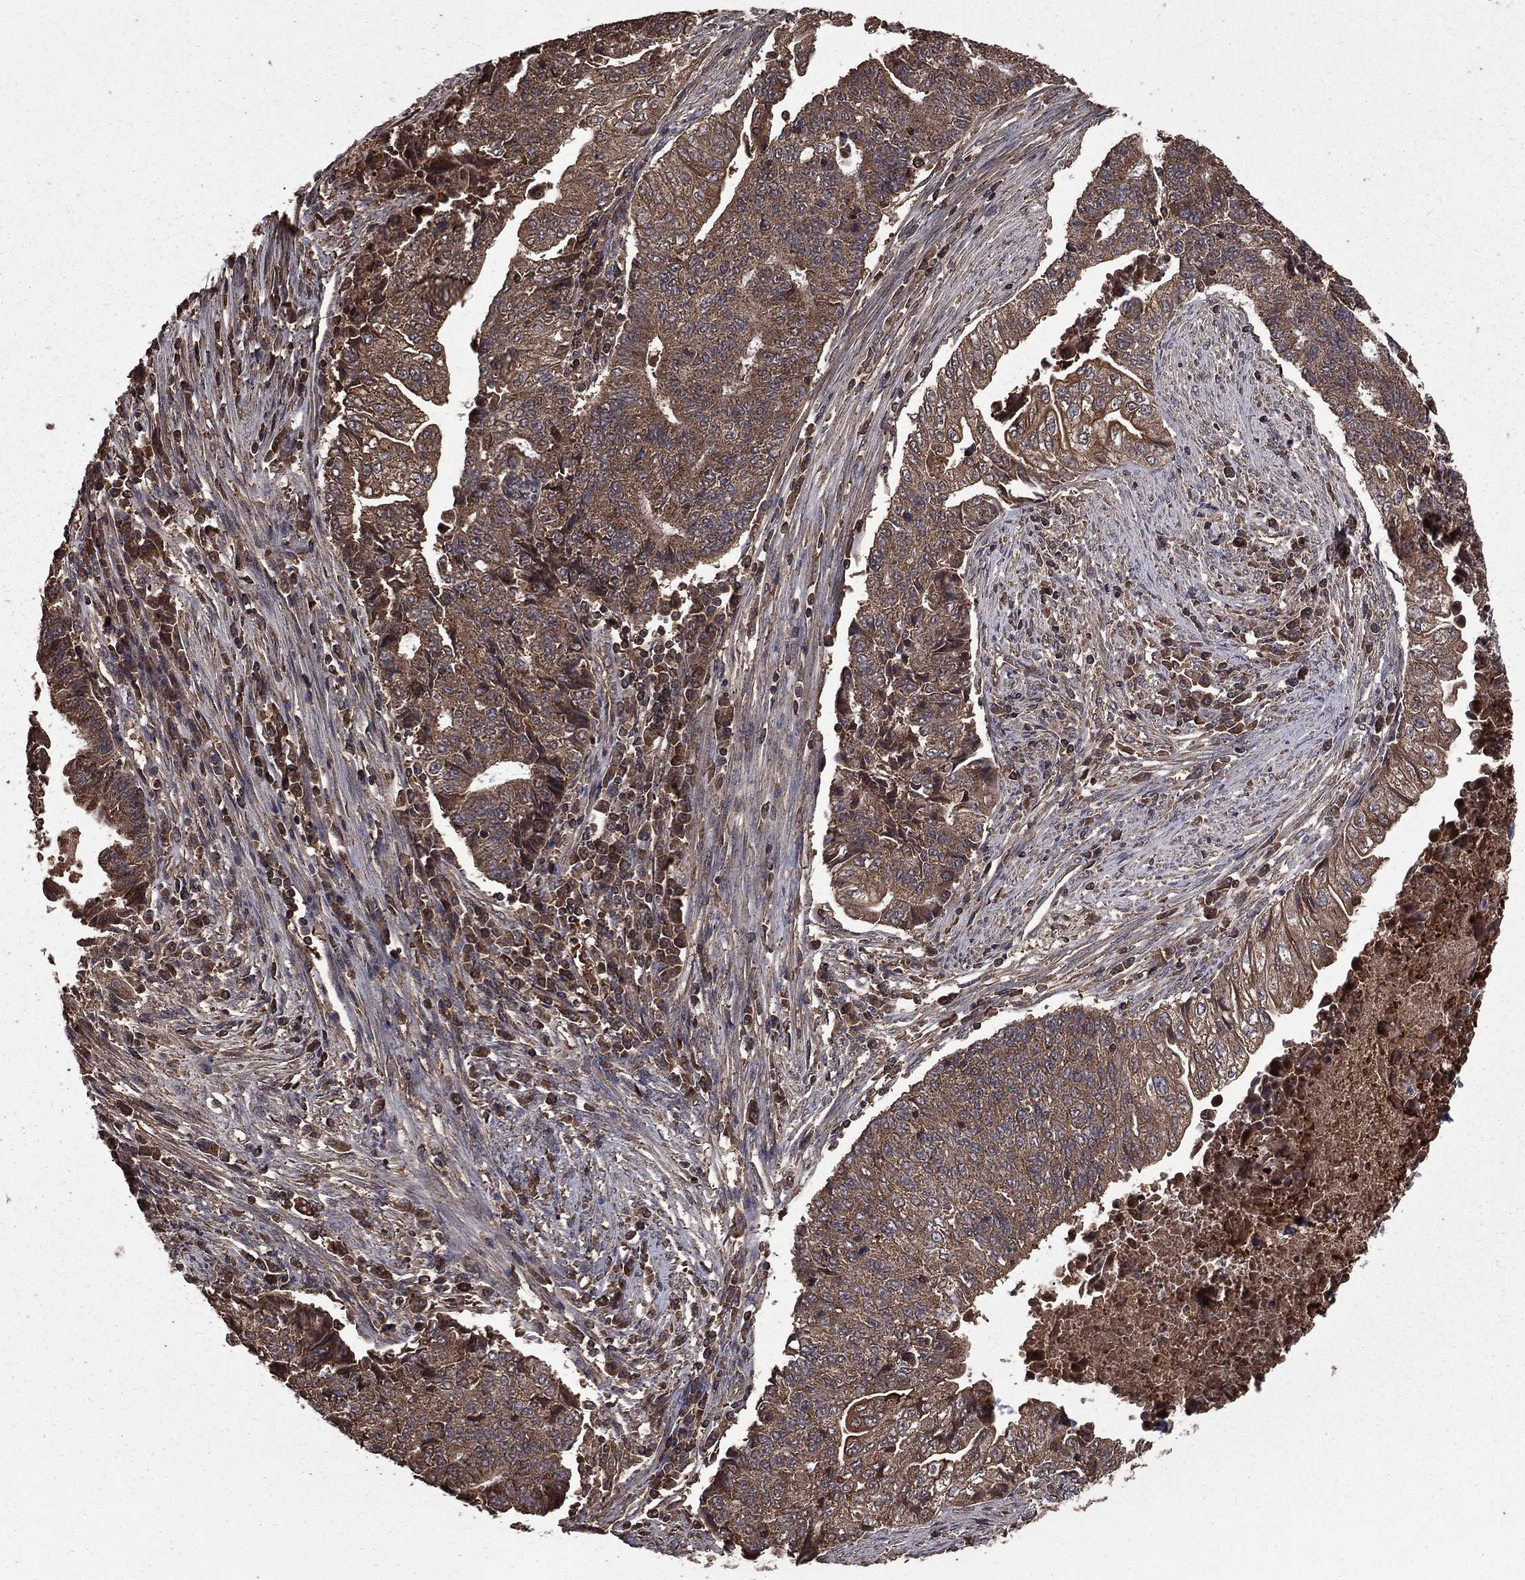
{"staining": {"intensity": "weak", "quantity": ">75%", "location": "cytoplasmic/membranous"}, "tissue": "endometrial cancer", "cell_type": "Tumor cells", "image_type": "cancer", "snomed": [{"axis": "morphology", "description": "Adenocarcinoma, NOS"}, {"axis": "topography", "description": "Uterus"}, {"axis": "topography", "description": "Endometrium"}], "caption": "Protein expression analysis of human endometrial adenocarcinoma reveals weak cytoplasmic/membranous expression in approximately >75% of tumor cells.", "gene": "BIRC6", "patient": {"sex": "female", "age": 54}}